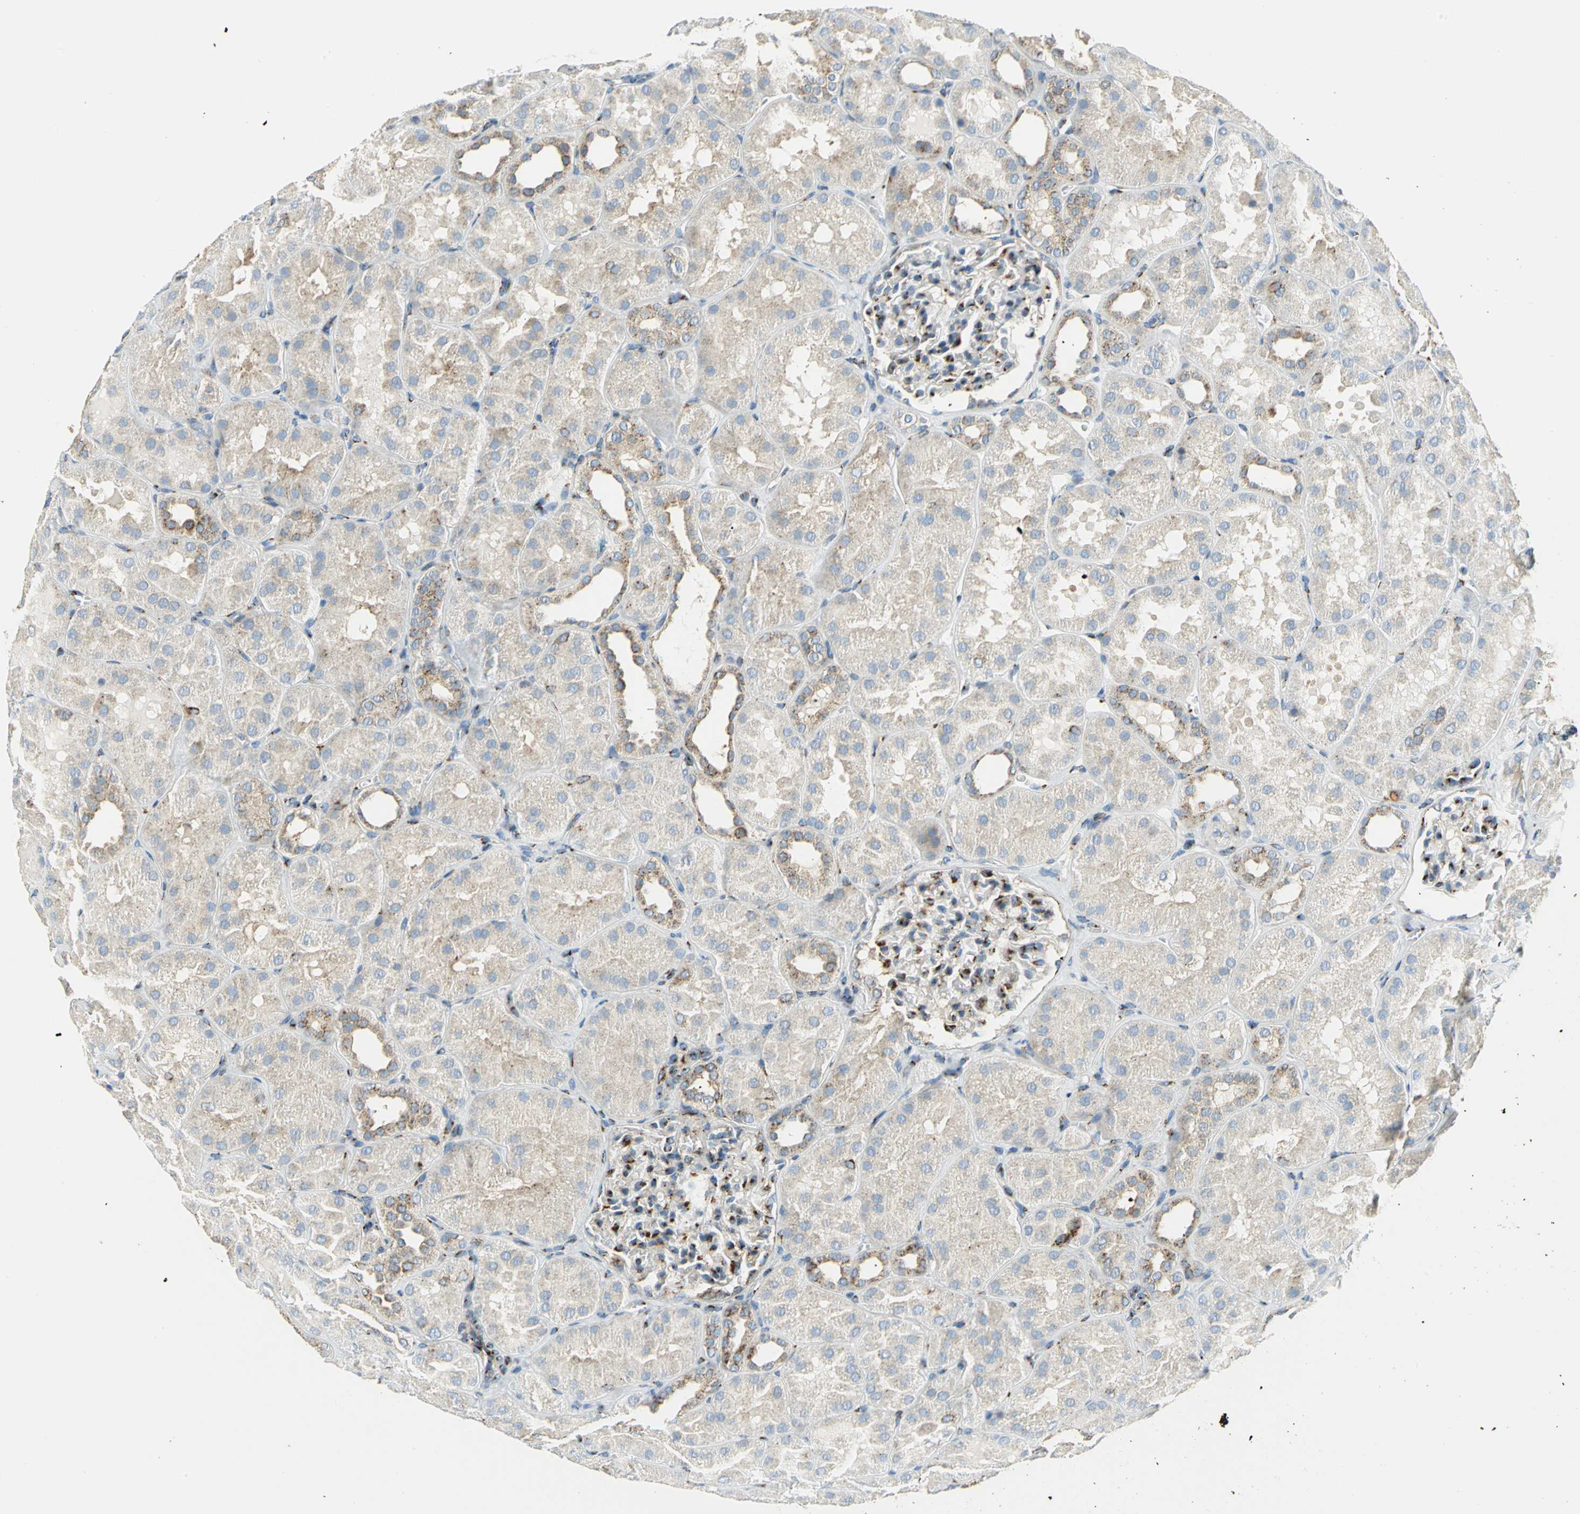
{"staining": {"intensity": "strong", "quantity": "<25%", "location": "cytoplasmic/membranous"}, "tissue": "kidney", "cell_type": "Cells in glomeruli", "image_type": "normal", "snomed": [{"axis": "morphology", "description": "Normal tissue, NOS"}, {"axis": "topography", "description": "Kidney"}], "caption": "A medium amount of strong cytoplasmic/membranous positivity is appreciated in about <25% of cells in glomeruli in normal kidney.", "gene": "GPR3", "patient": {"sex": "male", "age": 28}}